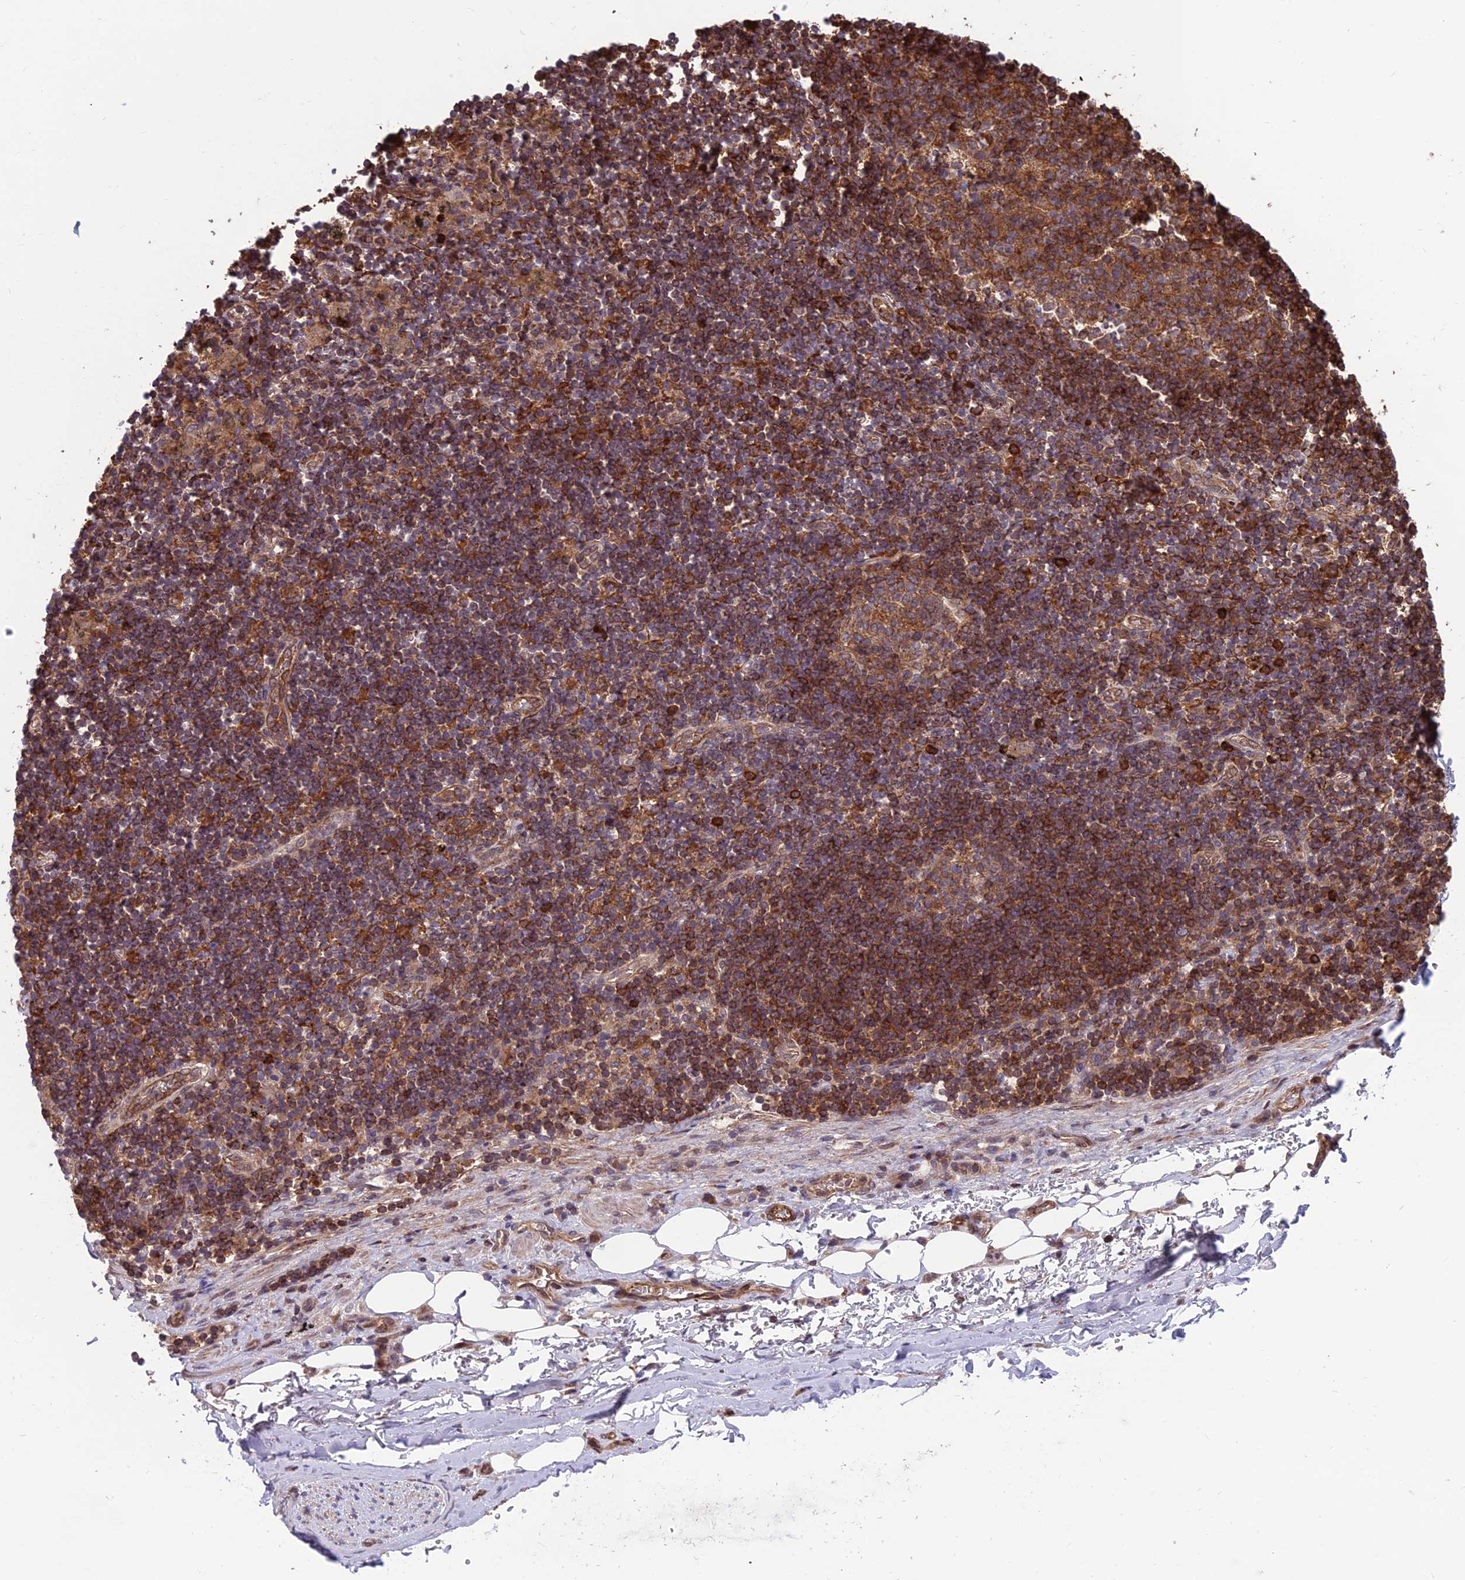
{"staining": {"intensity": "negative", "quantity": "none", "location": "none"}, "tissue": "adipose tissue", "cell_type": "Adipocytes", "image_type": "normal", "snomed": [{"axis": "morphology", "description": "Normal tissue, NOS"}, {"axis": "topography", "description": "Lymph node"}, {"axis": "topography", "description": "Cartilage tissue"}, {"axis": "topography", "description": "Bronchus"}], "caption": "Human adipose tissue stained for a protein using IHC demonstrates no staining in adipocytes.", "gene": "RTN4RL1", "patient": {"sex": "male", "age": 63}}